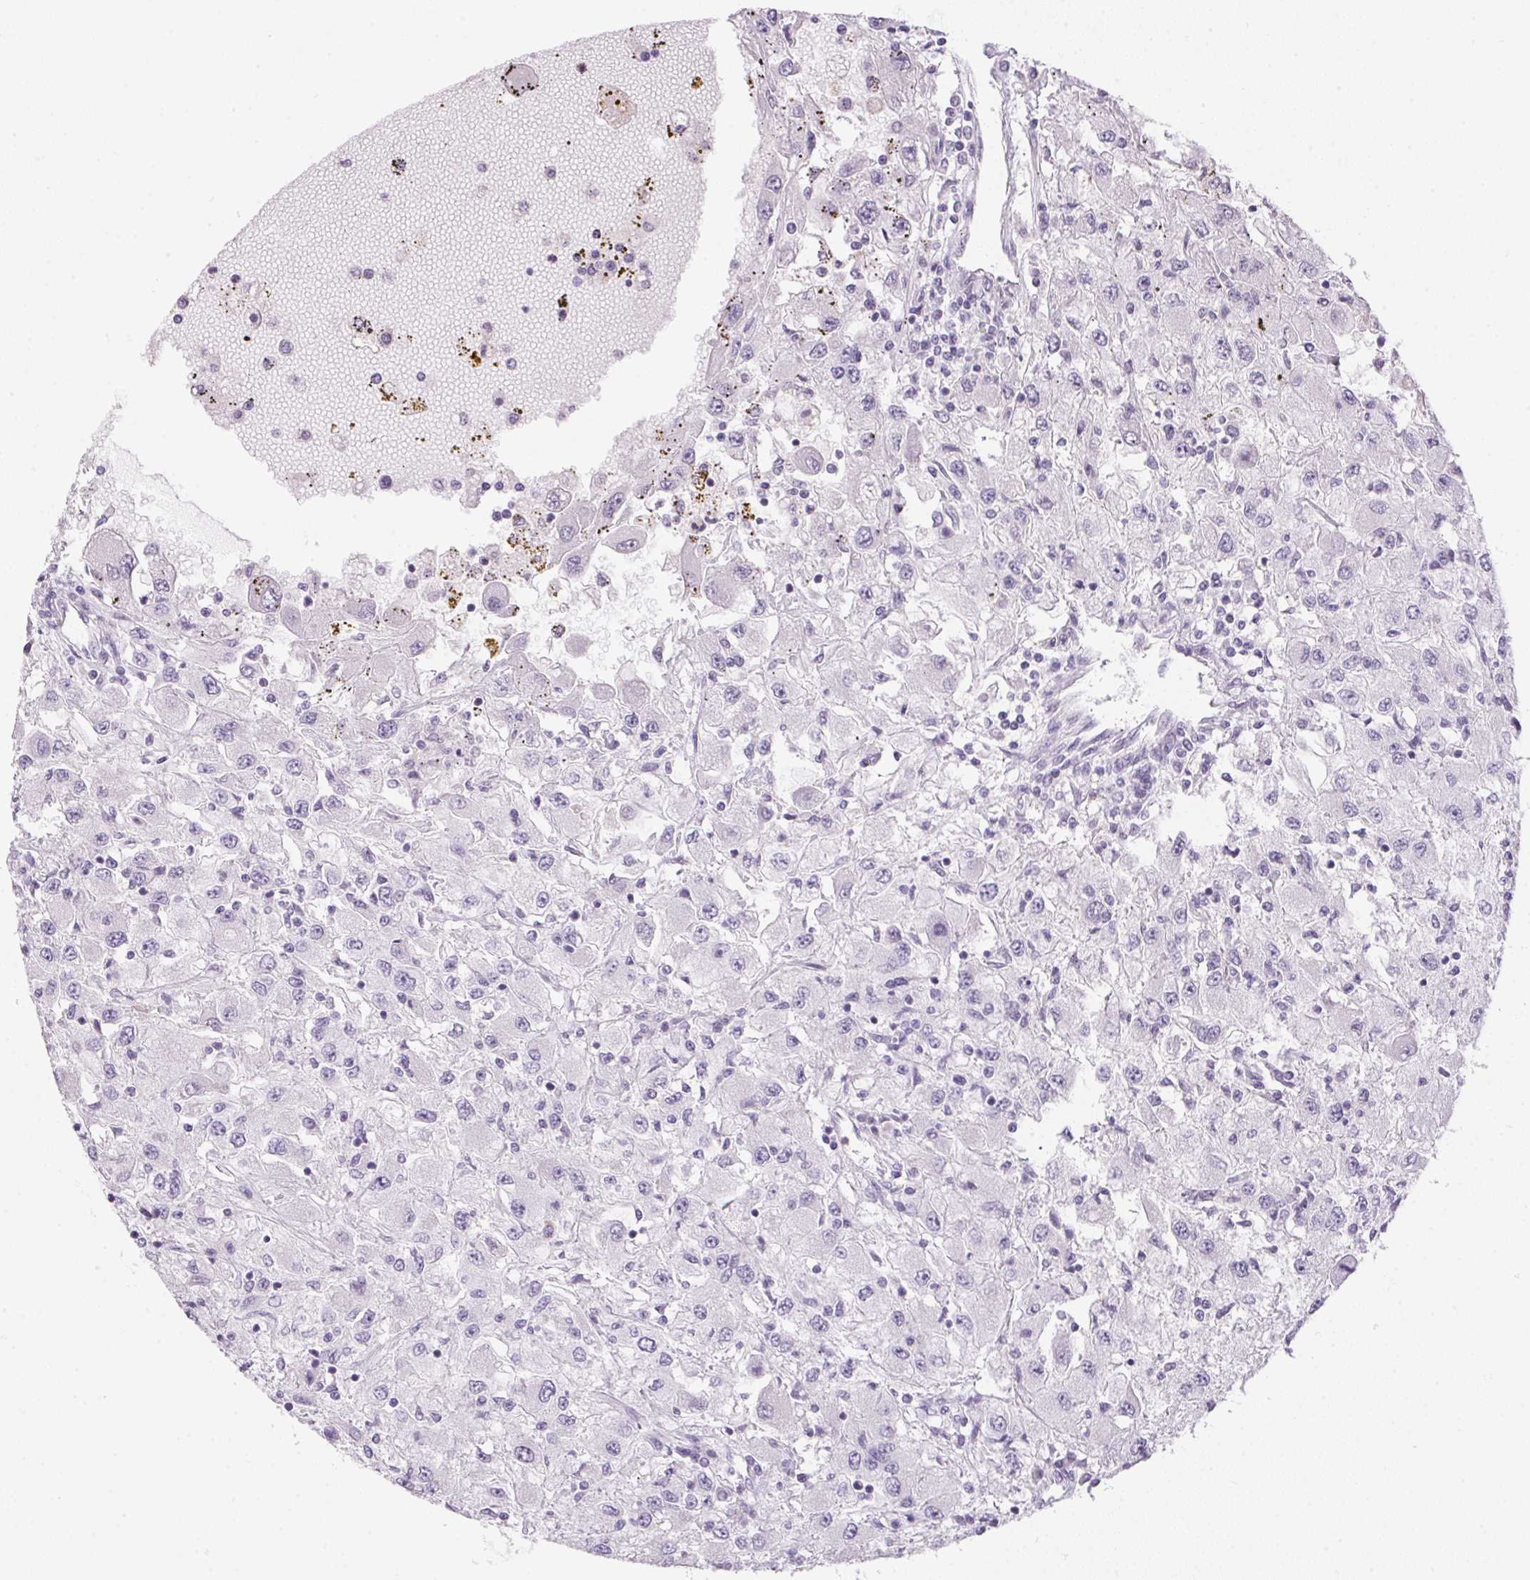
{"staining": {"intensity": "negative", "quantity": "none", "location": "none"}, "tissue": "renal cancer", "cell_type": "Tumor cells", "image_type": "cancer", "snomed": [{"axis": "morphology", "description": "Adenocarcinoma, NOS"}, {"axis": "topography", "description": "Kidney"}], "caption": "Image shows no protein staining in tumor cells of renal cancer (adenocarcinoma) tissue. The staining is performed using DAB brown chromogen with nuclei counter-stained in using hematoxylin.", "gene": "ECPAS", "patient": {"sex": "female", "age": 67}}